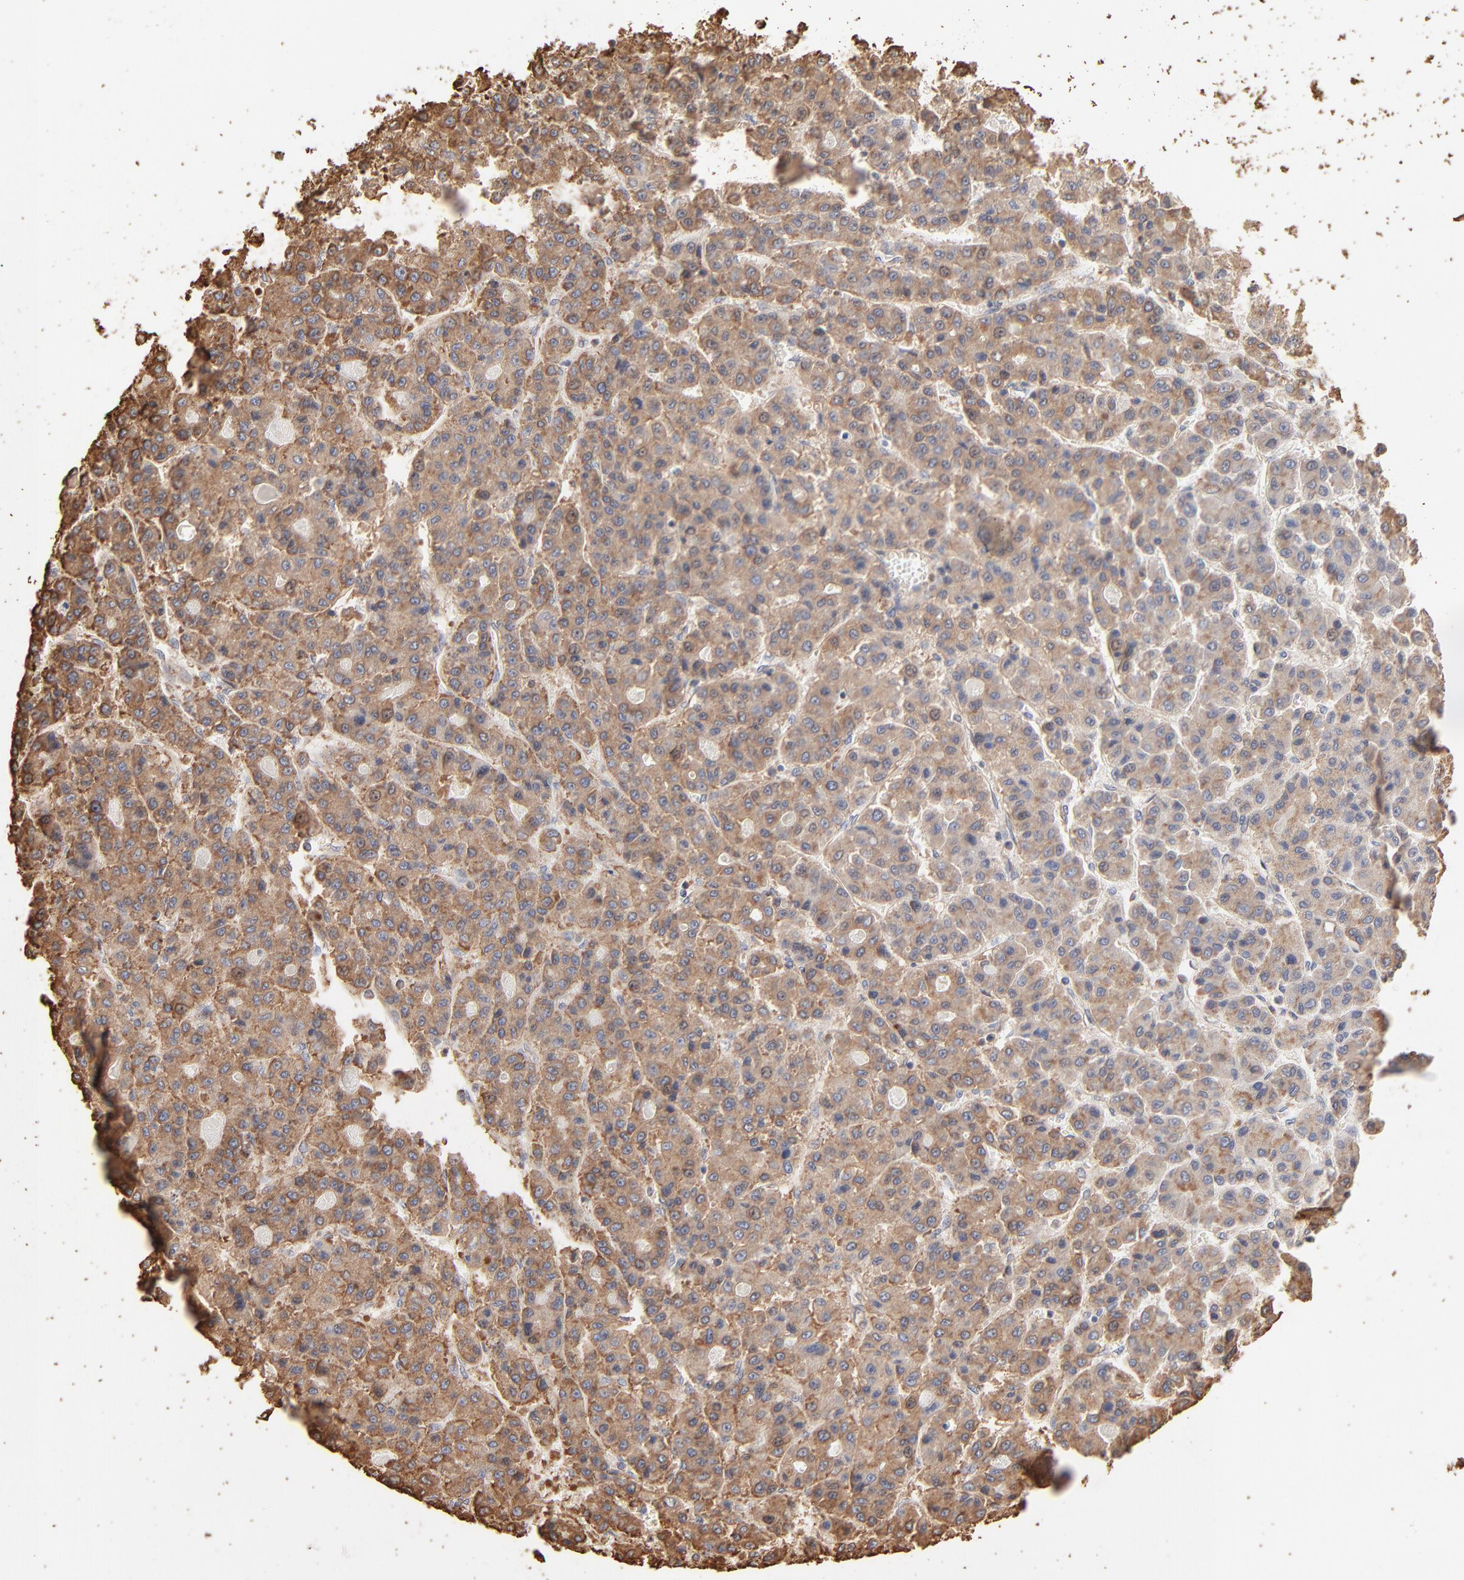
{"staining": {"intensity": "moderate", "quantity": ">75%", "location": "cytoplasmic/membranous"}, "tissue": "liver cancer", "cell_type": "Tumor cells", "image_type": "cancer", "snomed": [{"axis": "morphology", "description": "Carcinoma, Hepatocellular, NOS"}, {"axis": "topography", "description": "Liver"}], "caption": "This is an image of IHC staining of liver hepatocellular carcinoma, which shows moderate staining in the cytoplasmic/membranous of tumor cells.", "gene": "PDIA3", "patient": {"sex": "male", "age": 70}}